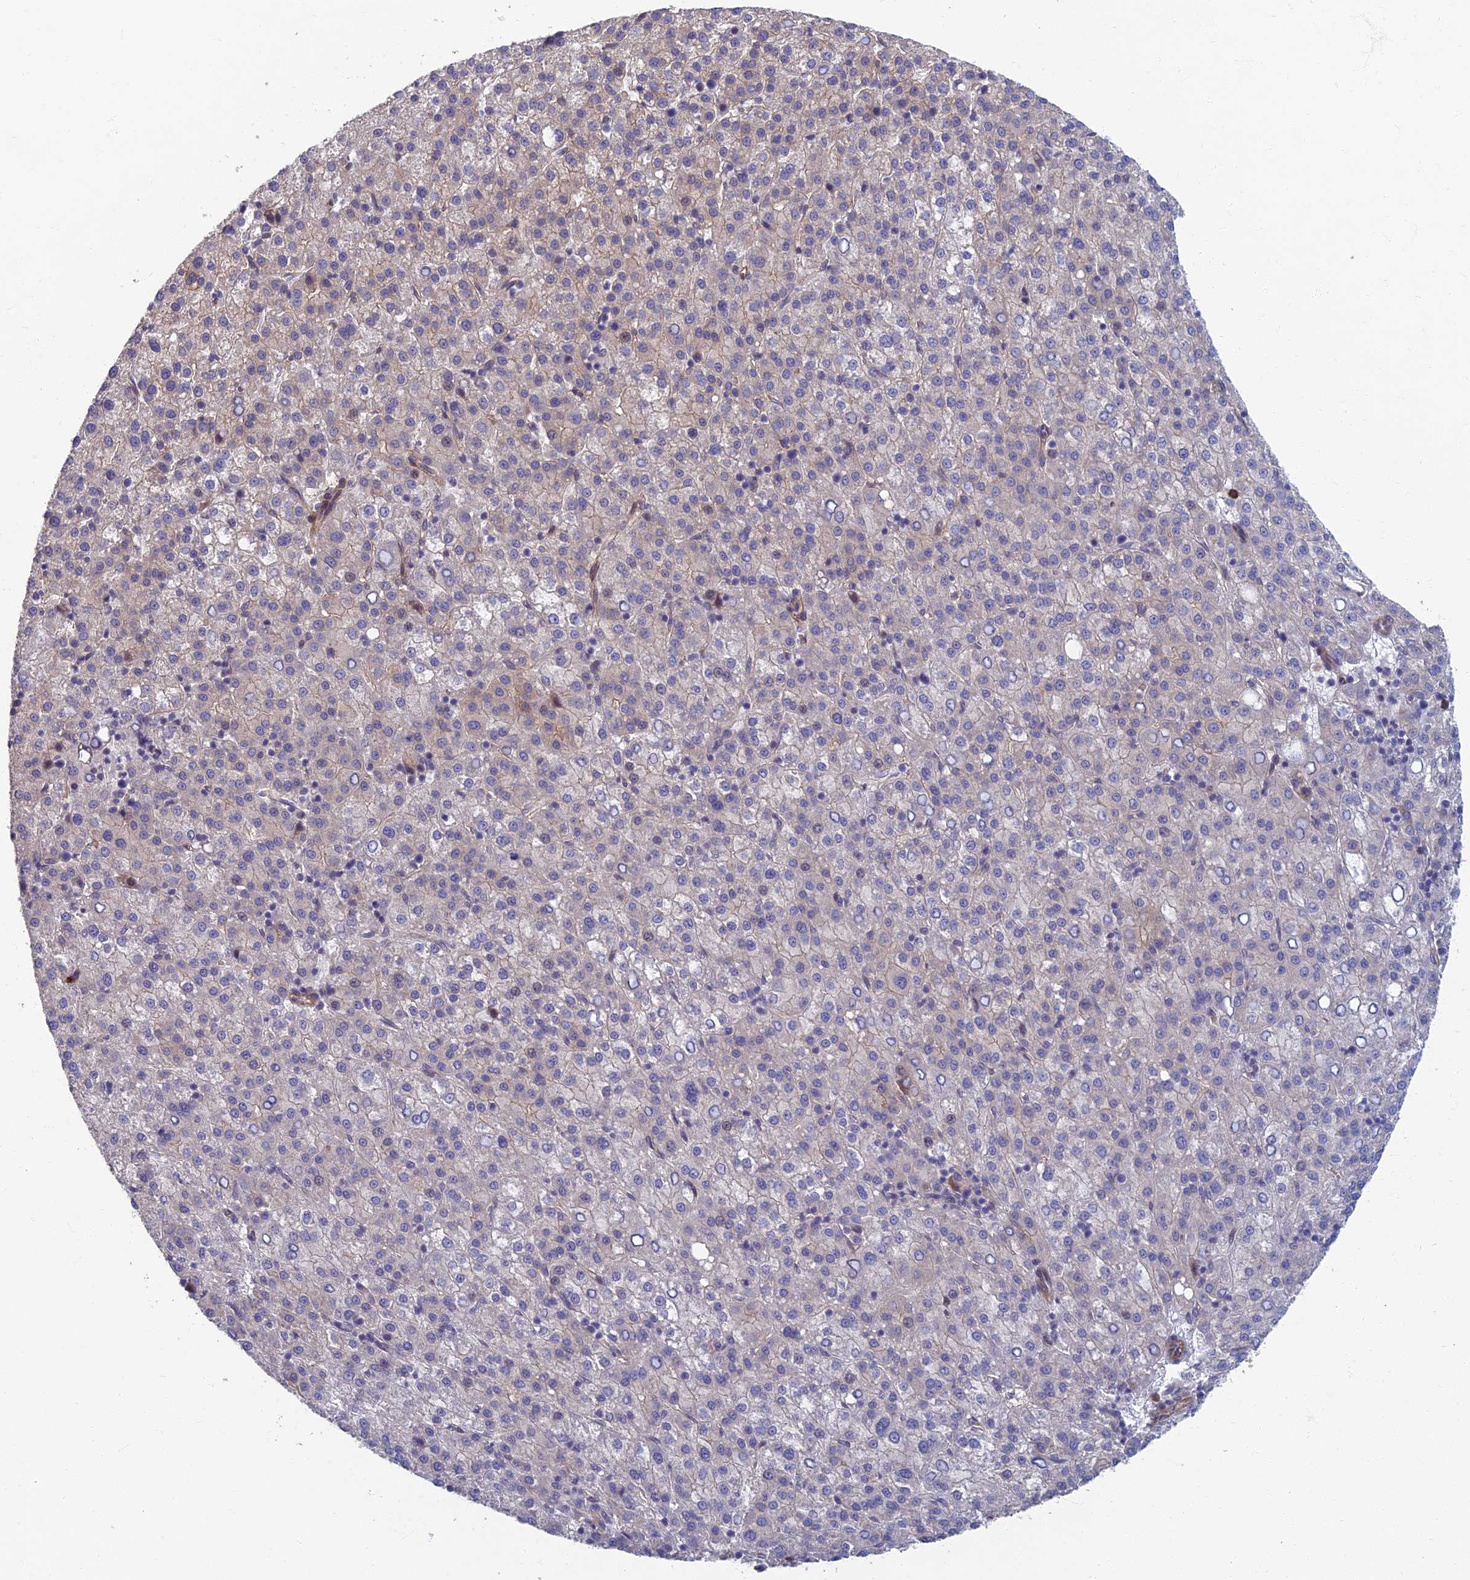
{"staining": {"intensity": "negative", "quantity": "none", "location": "none"}, "tissue": "liver cancer", "cell_type": "Tumor cells", "image_type": "cancer", "snomed": [{"axis": "morphology", "description": "Carcinoma, Hepatocellular, NOS"}, {"axis": "topography", "description": "Liver"}], "caption": "There is no significant expression in tumor cells of liver cancer (hepatocellular carcinoma).", "gene": "RHBDL2", "patient": {"sex": "female", "age": 58}}